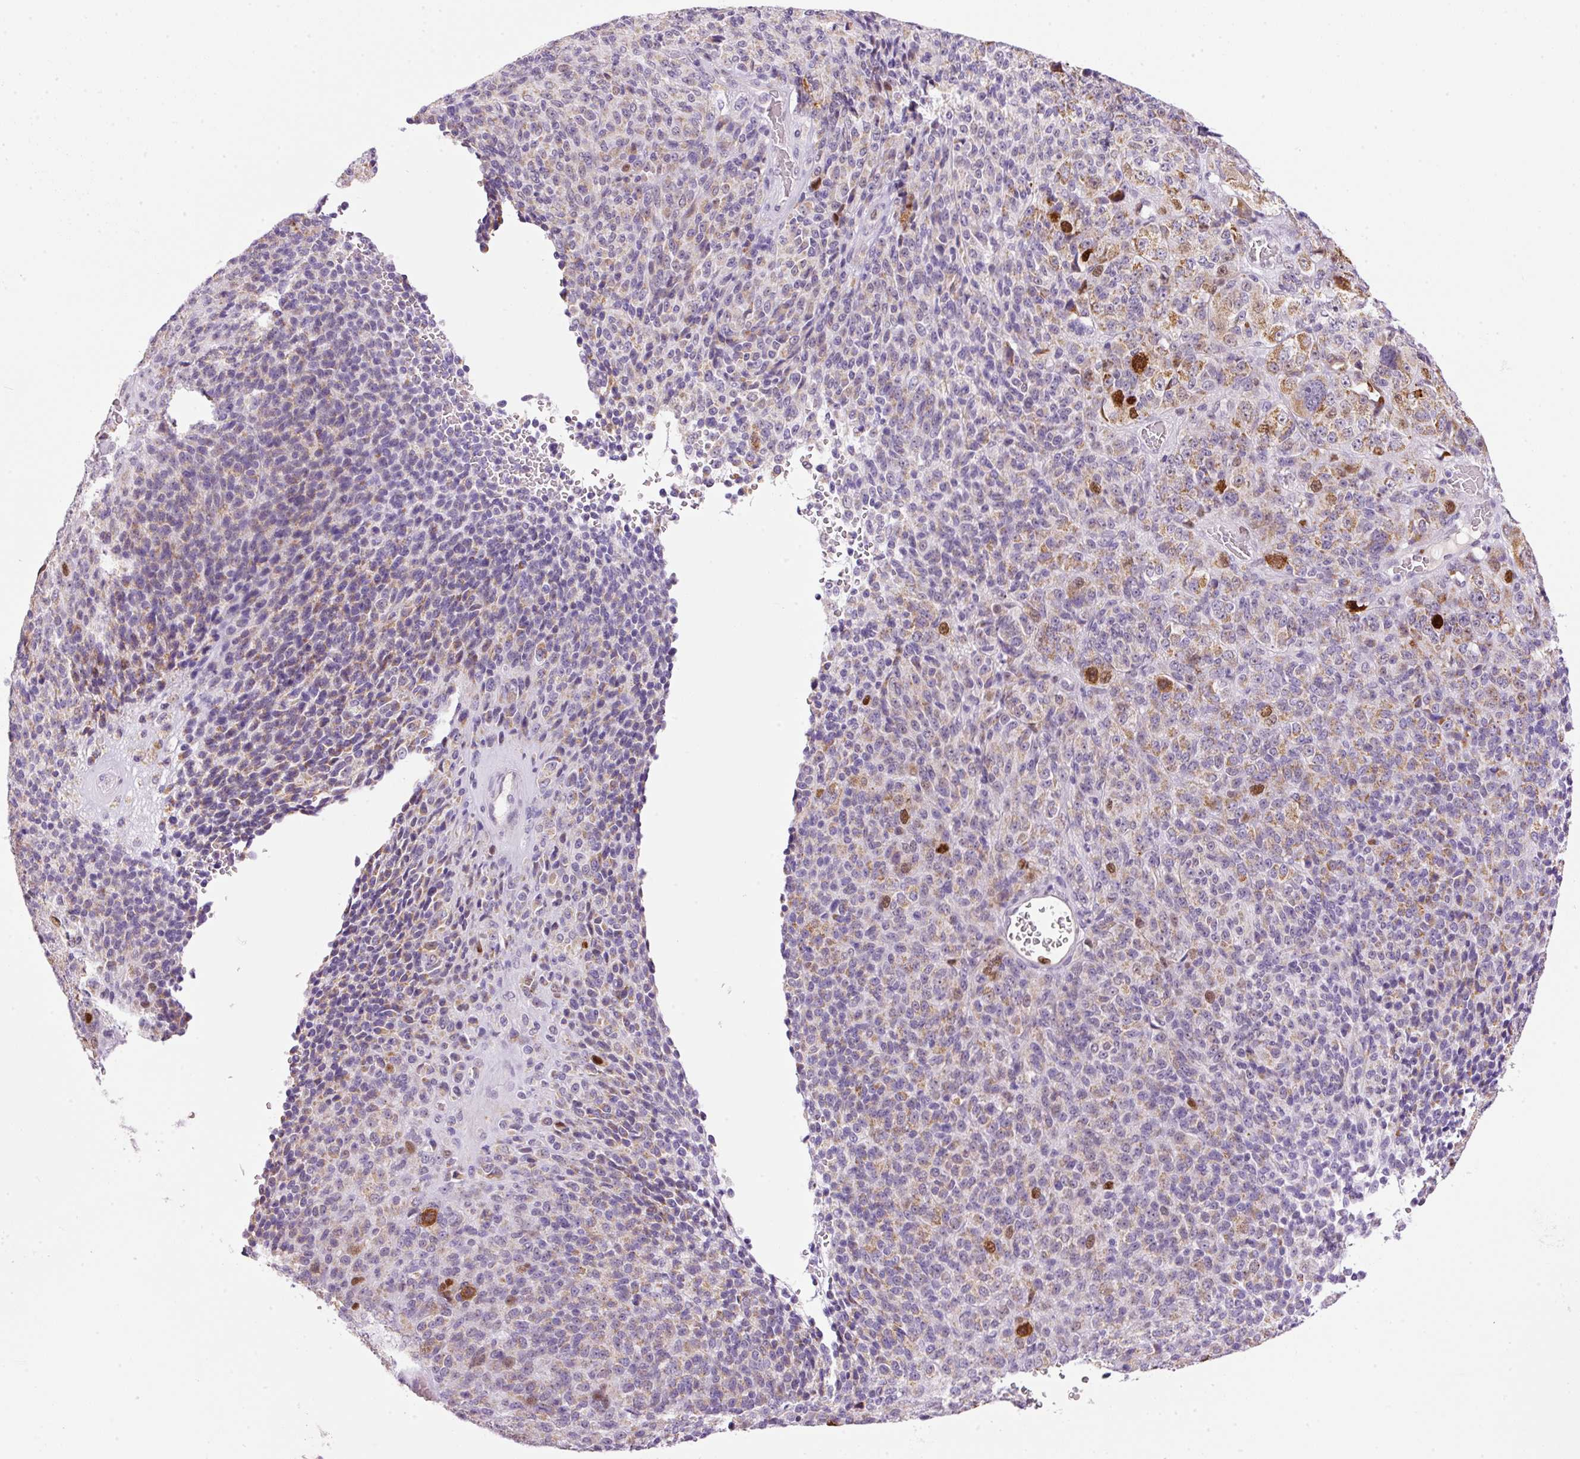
{"staining": {"intensity": "moderate", "quantity": "<25%", "location": "cytoplasmic/membranous,nuclear"}, "tissue": "melanoma", "cell_type": "Tumor cells", "image_type": "cancer", "snomed": [{"axis": "morphology", "description": "Malignant melanoma, Metastatic site"}, {"axis": "topography", "description": "Brain"}], "caption": "Protein analysis of malignant melanoma (metastatic site) tissue demonstrates moderate cytoplasmic/membranous and nuclear expression in approximately <25% of tumor cells.", "gene": "KPNA2", "patient": {"sex": "female", "age": 56}}